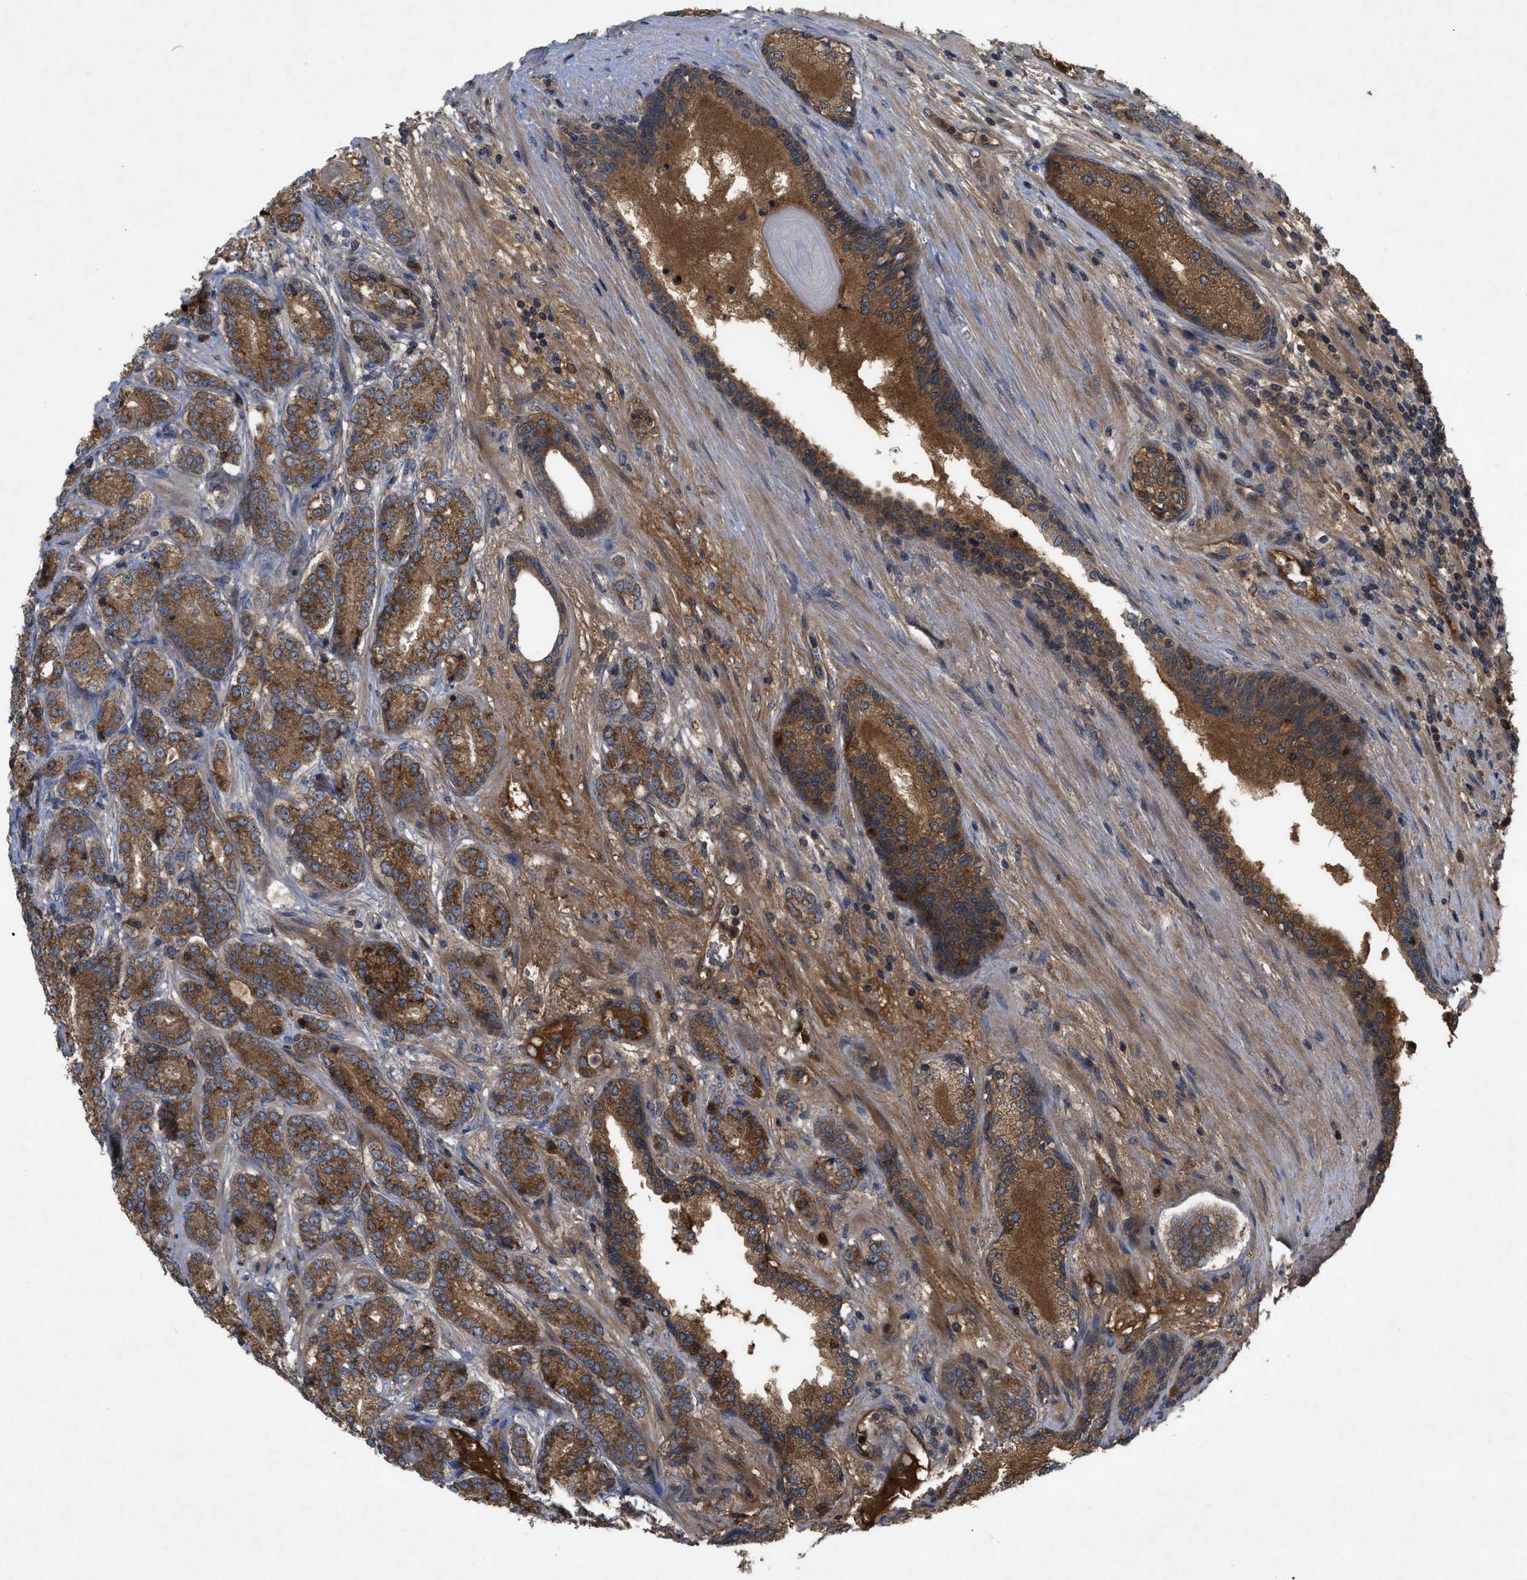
{"staining": {"intensity": "strong", "quantity": ">75%", "location": "cytoplasmic/membranous"}, "tissue": "prostate cancer", "cell_type": "Tumor cells", "image_type": "cancer", "snomed": [{"axis": "morphology", "description": "Adenocarcinoma, High grade"}, {"axis": "topography", "description": "Prostate"}], "caption": "A histopathology image showing strong cytoplasmic/membranous staining in about >75% of tumor cells in prostate cancer, as visualized by brown immunohistochemical staining.", "gene": "RAB2A", "patient": {"sex": "male", "age": 61}}